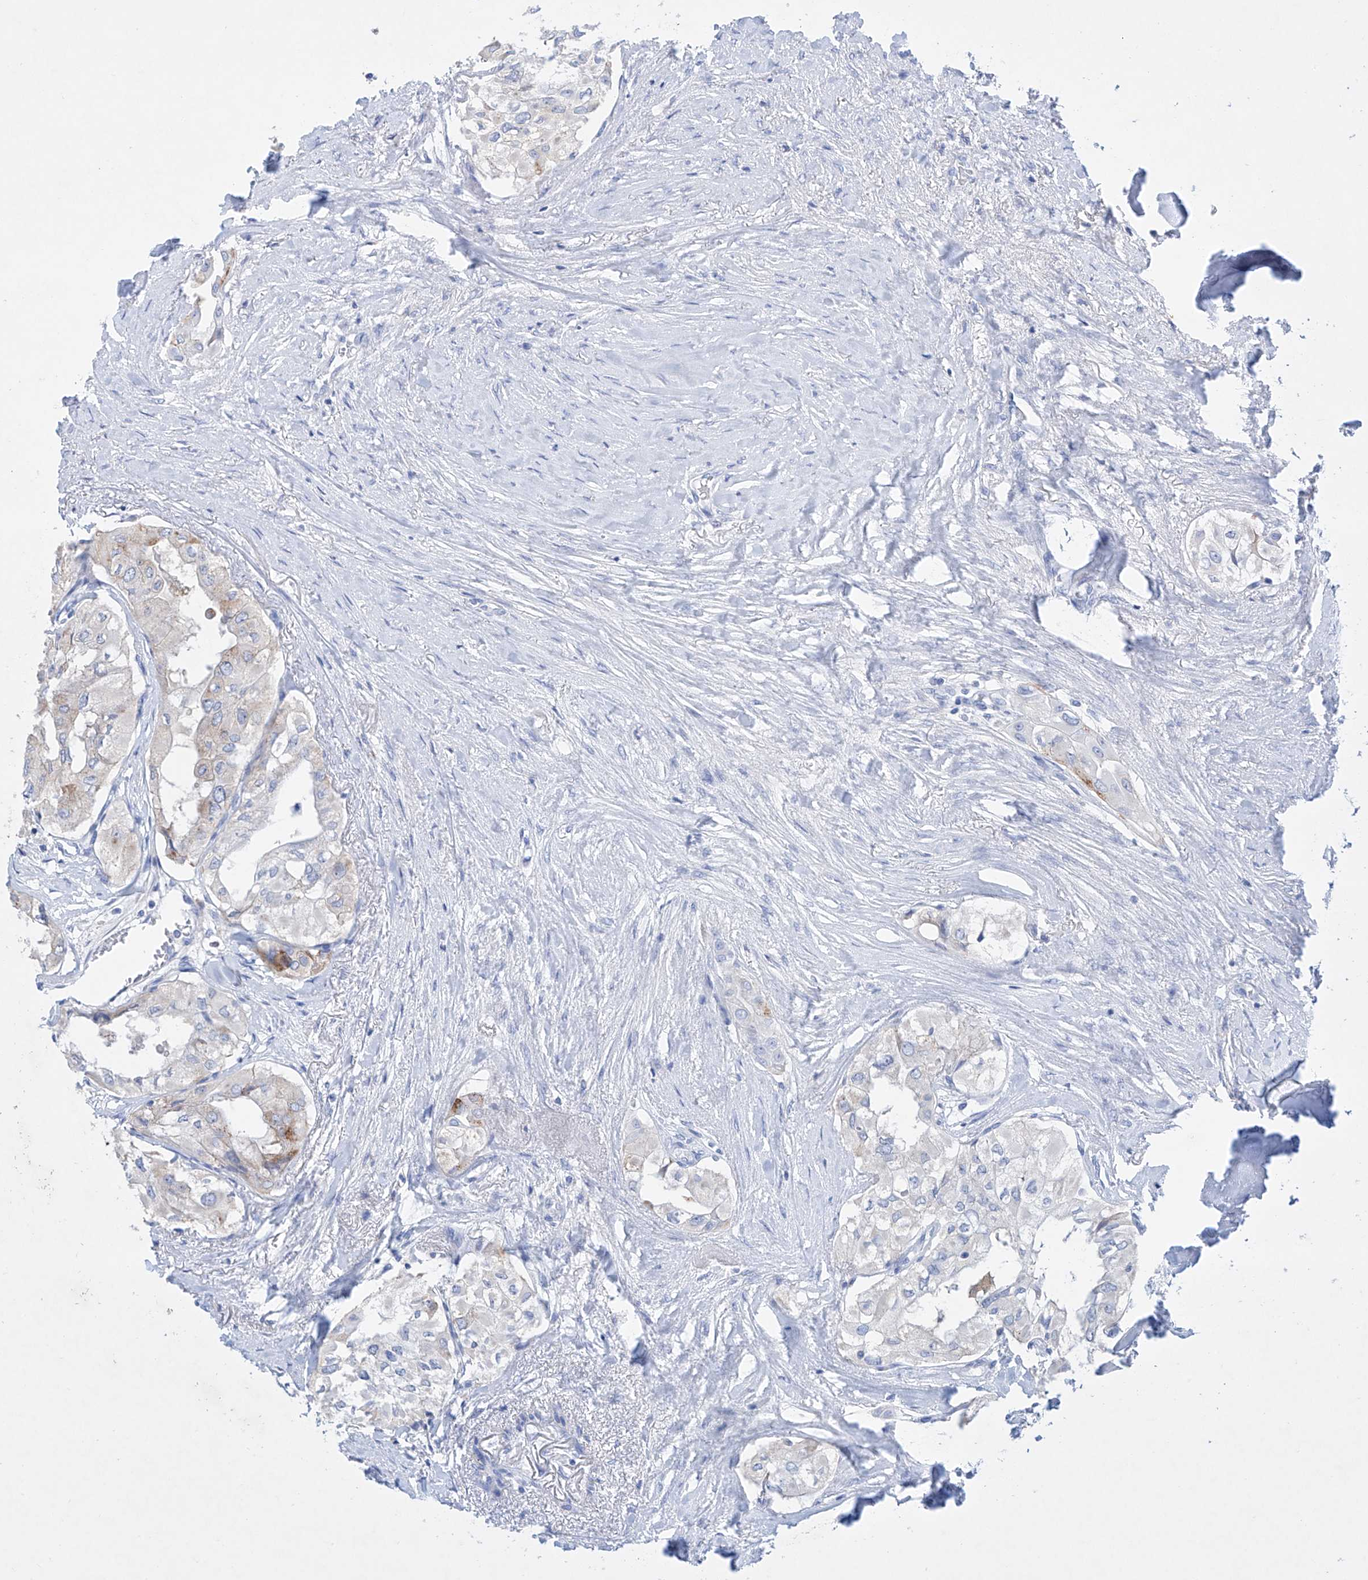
{"staining": {"intensity": "negative", "quantity": "none", "location": "none"}, "tissue": "thyroid cancer", "cell_type": "Tumor cells", "image_type": "cancer", "snomed": [{"axis": "morphology", "description": "Papillary adenocarcinoma, NOS"}, {"axis": "topography", "description": "Thyroid gland"}], "caption": "DAB (3,3'-diaminobenzidine) immunohistochemical staining of thyroid papillary adenocarcinoma demonstrates no significant expression in tumor cells.", "gene": "LURAP1", "patient": {"sex": "female", "age": 59}}